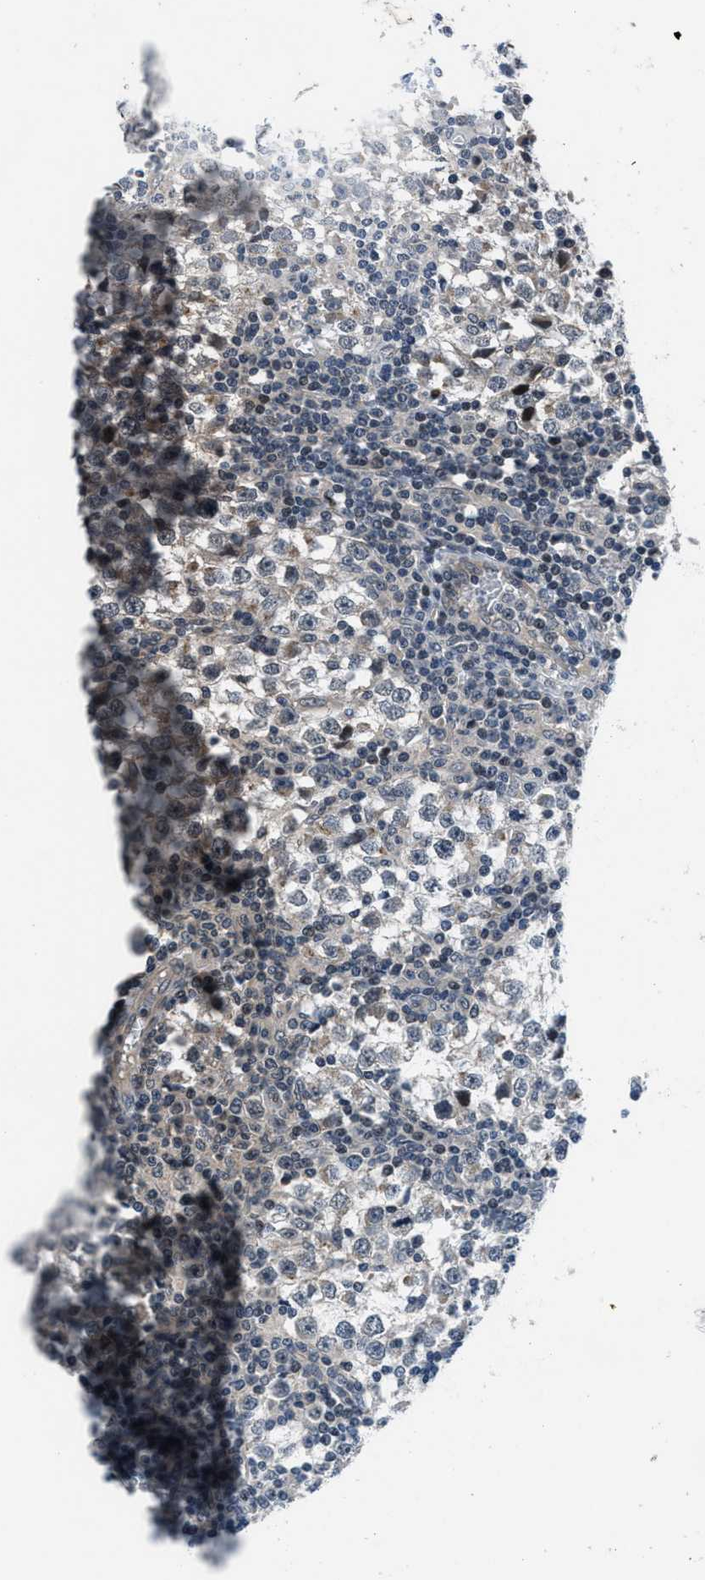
{"staining": {"intensity": "weak", "quantity": "<25%", "location": "cytoplasmic/membranous"}, "tissue": "testis cancer", "cell_type": "Tumor cells", "image_type": "cancer", "snomed": [{"axis": "morphology", "description": "Seminoma, NOS"}, {"axis": "topography", "description": "Testis"}], "caption": "IHC photomicrograph of neoplastic tissue: testis seminoma stained with DAB (3,3'-diaminobenzidine) shows no significant protein expression in tumor cells. (DAB immunohistochemistry (IHC) with hematoxylin counter stain).", "gene": "SETD5", "patient": {"sex": "male", "age": 65}}